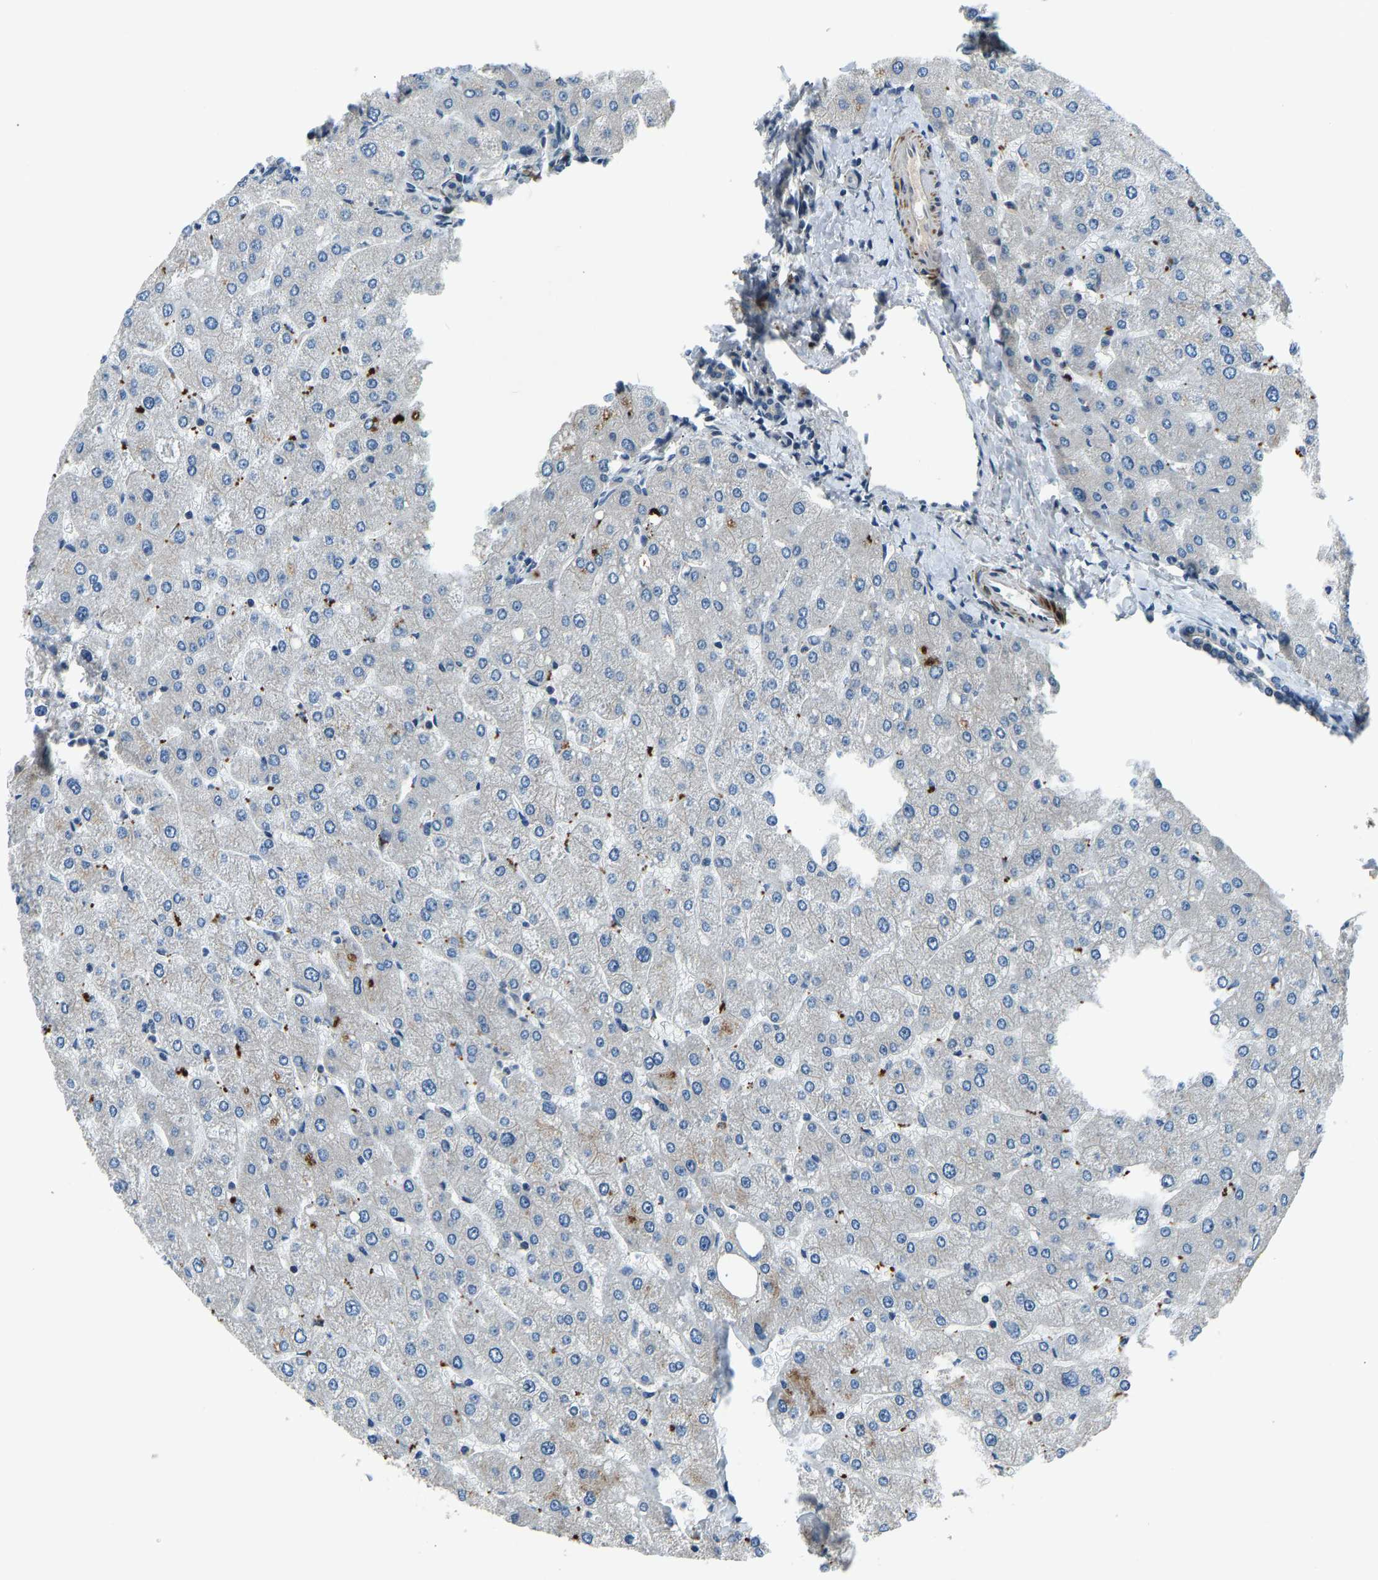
{"staining": {"intensity": "negative", "quantity": "none", "location": "none"}, "tissue": "liver", "cell_type": "Cholangiocytes", "image_type": "normal", "snomed": [{"axis": "morphology", "description": "Normal tissue, NOS"}, {"axis": "topography", "description": "Liver"}], "caption": "Immunohistochemistry (IHC) image of benign human liver stained for a protein (brown), which displays no positivity in cholangiocytes. The staining was performed using DAB (3,3'-diaminobenzidine) to visualize the protein expression in brown, while the nuclei were stained in blue with hematoxylin (Magnification: 20x).", "gene": "RLIM", "patient": {"sex": "male", "age": 55}}